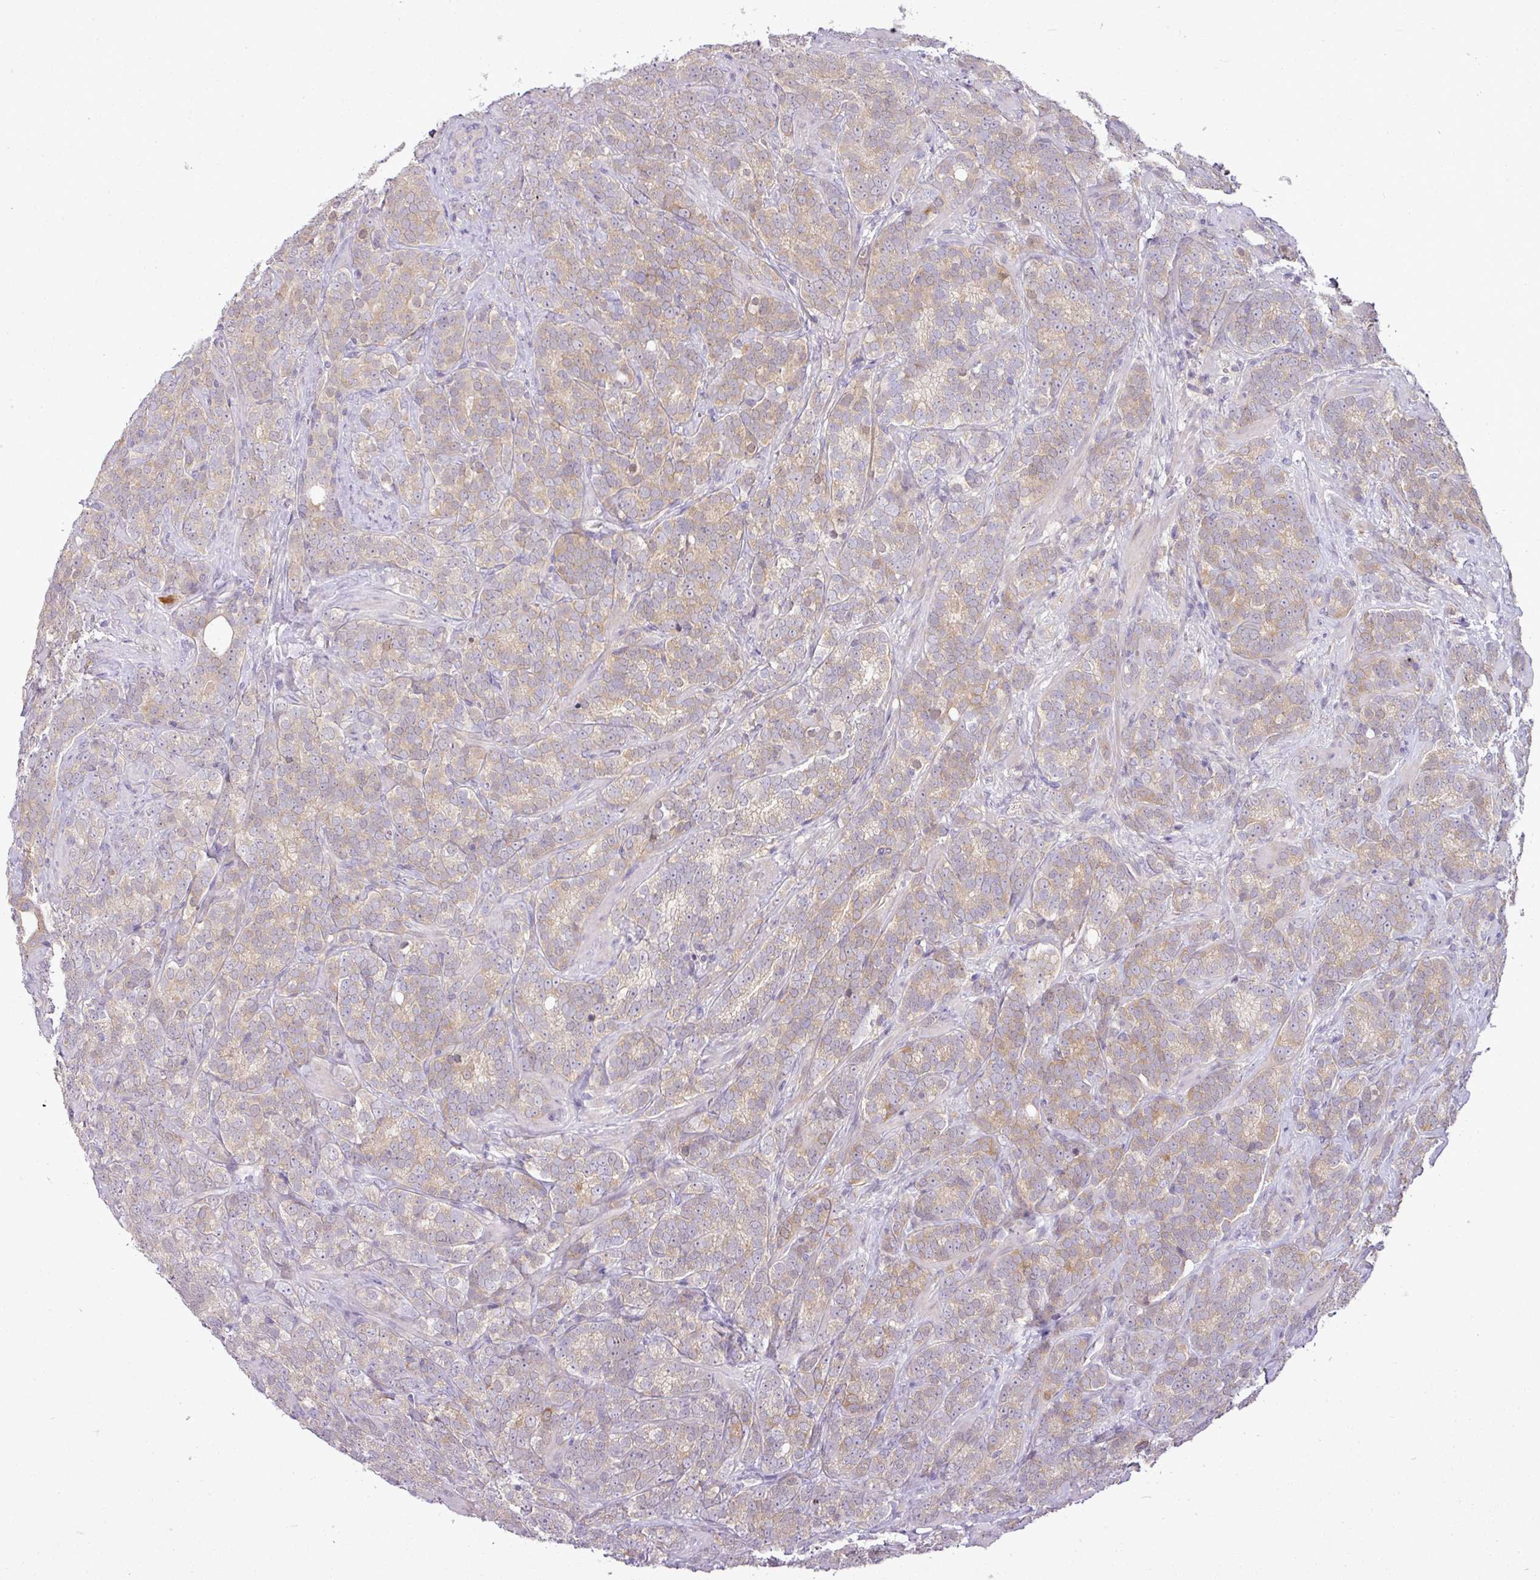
{"staining": {"intensity": "weak", "quantity": "25%-75%", "location": "cytoplasmic/membranous"}, "tissue": "prostate cancer", "cell_type": "Tumor cells", "image_type": "cancer", "snomed": [{"axis": "morphology", "description": "Adenocarcinoma, High grade"}, {"axis": "topography", "description": "Prostate"}], "caption": "Human prostate cancer (adenocarcinoma (high-grade)) stained for a protein (brown) reveals weak cytoplasmic/membranous positive staining in approximately 25%-75% of tumor cells.", "gene": "APOM", "patient": {"sex": "male", "age": 64}}